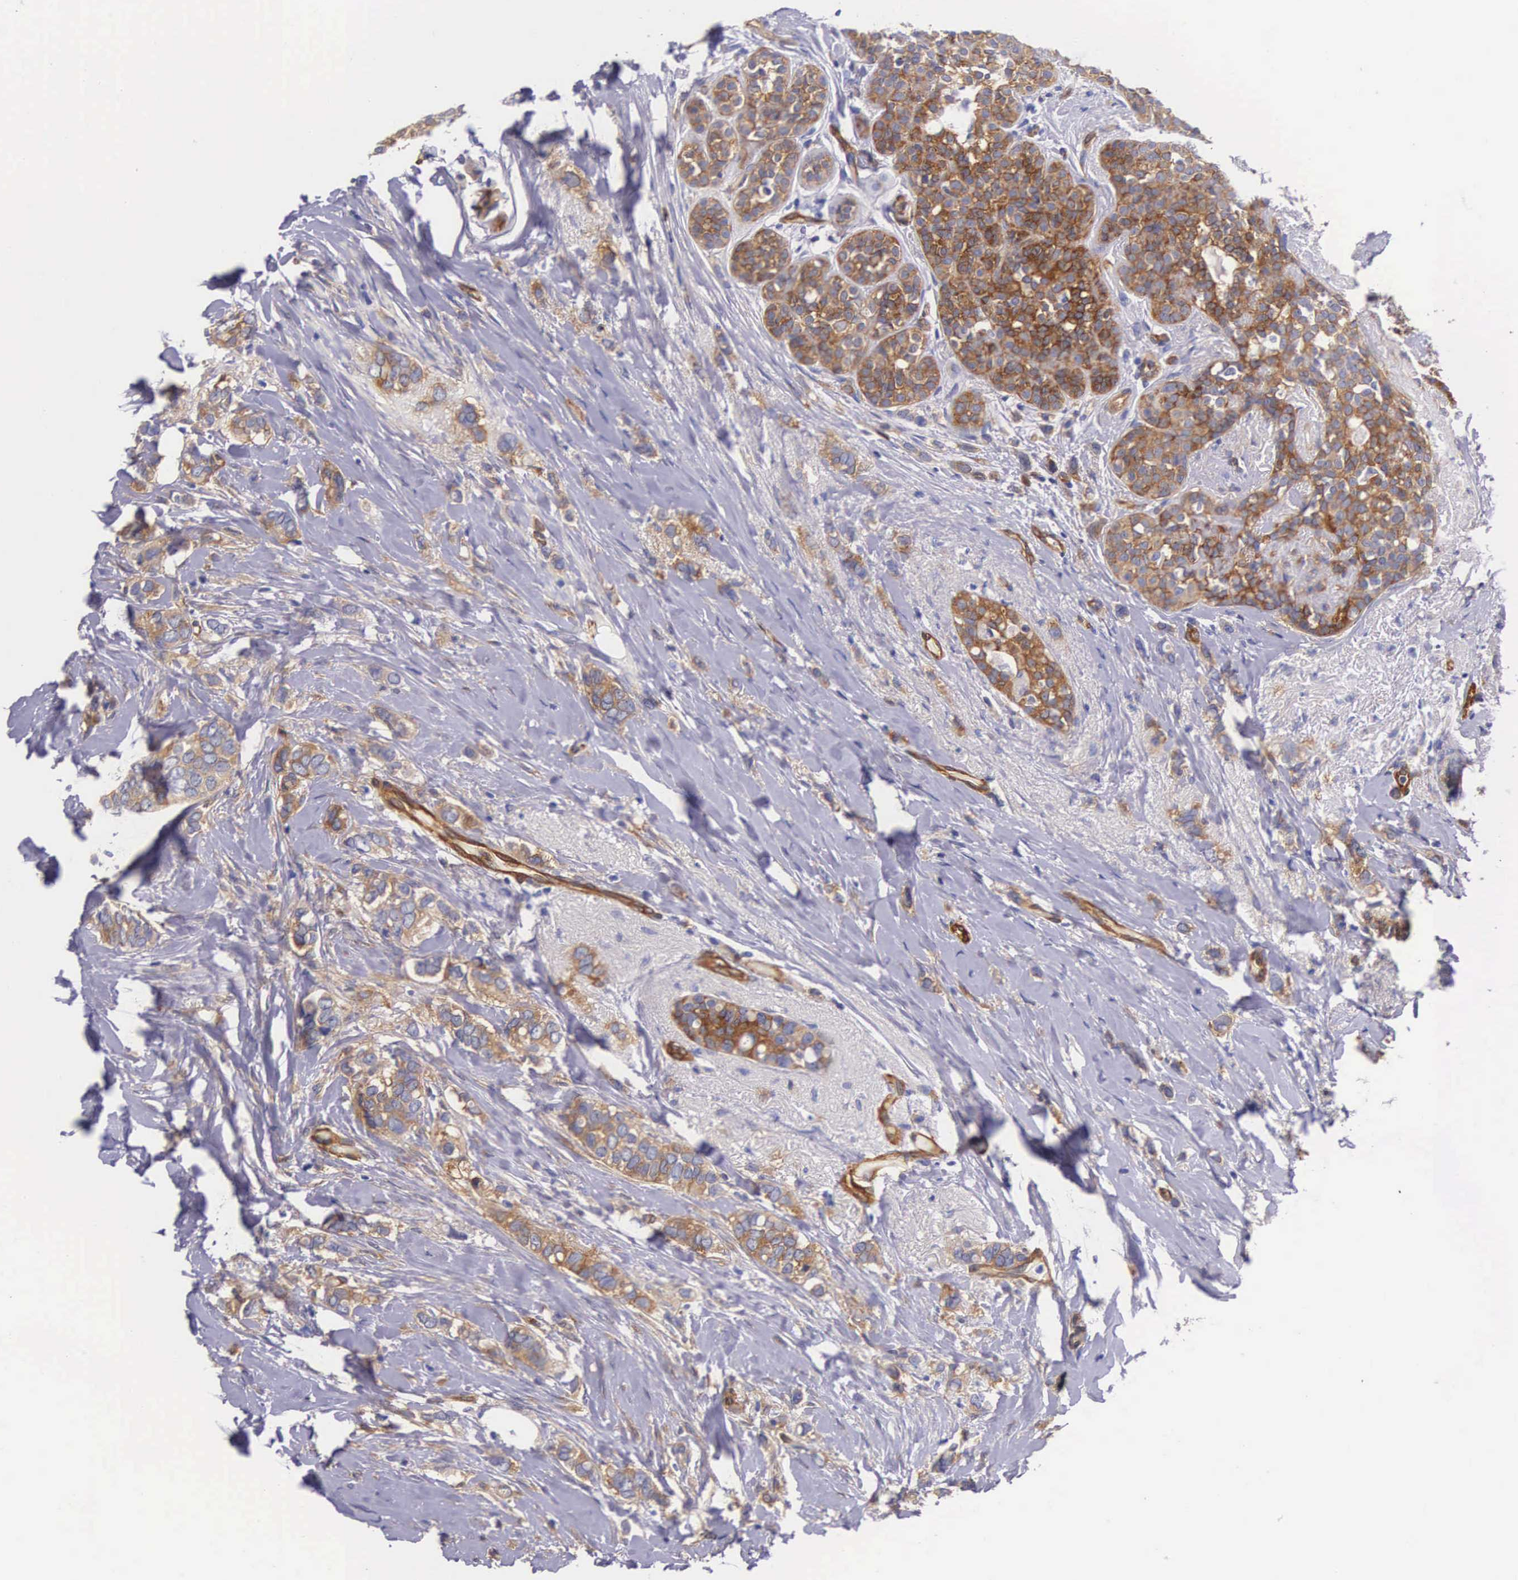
{"staining": {"intensity": "moderate", "quantity": ">75%", "location": "cytoplasmic/membranous"}, "tissue": "breast cancer", "cell_type": "Tumor cells", "image_type": "cancer", "snomed": [{"axis": "morphology", "description": "Duct carcinoma"}, {"axis": "topography", "description": "Breast"}], "caption": "Moderate cytoplasmic/membranous positivity for a protein is appreciated in about >75% of tumor cells of breast intraductal carcinoma using immunohistochemistry.", "gene": "BCAR1", "patient": {"sex": "female", "age": 72}}